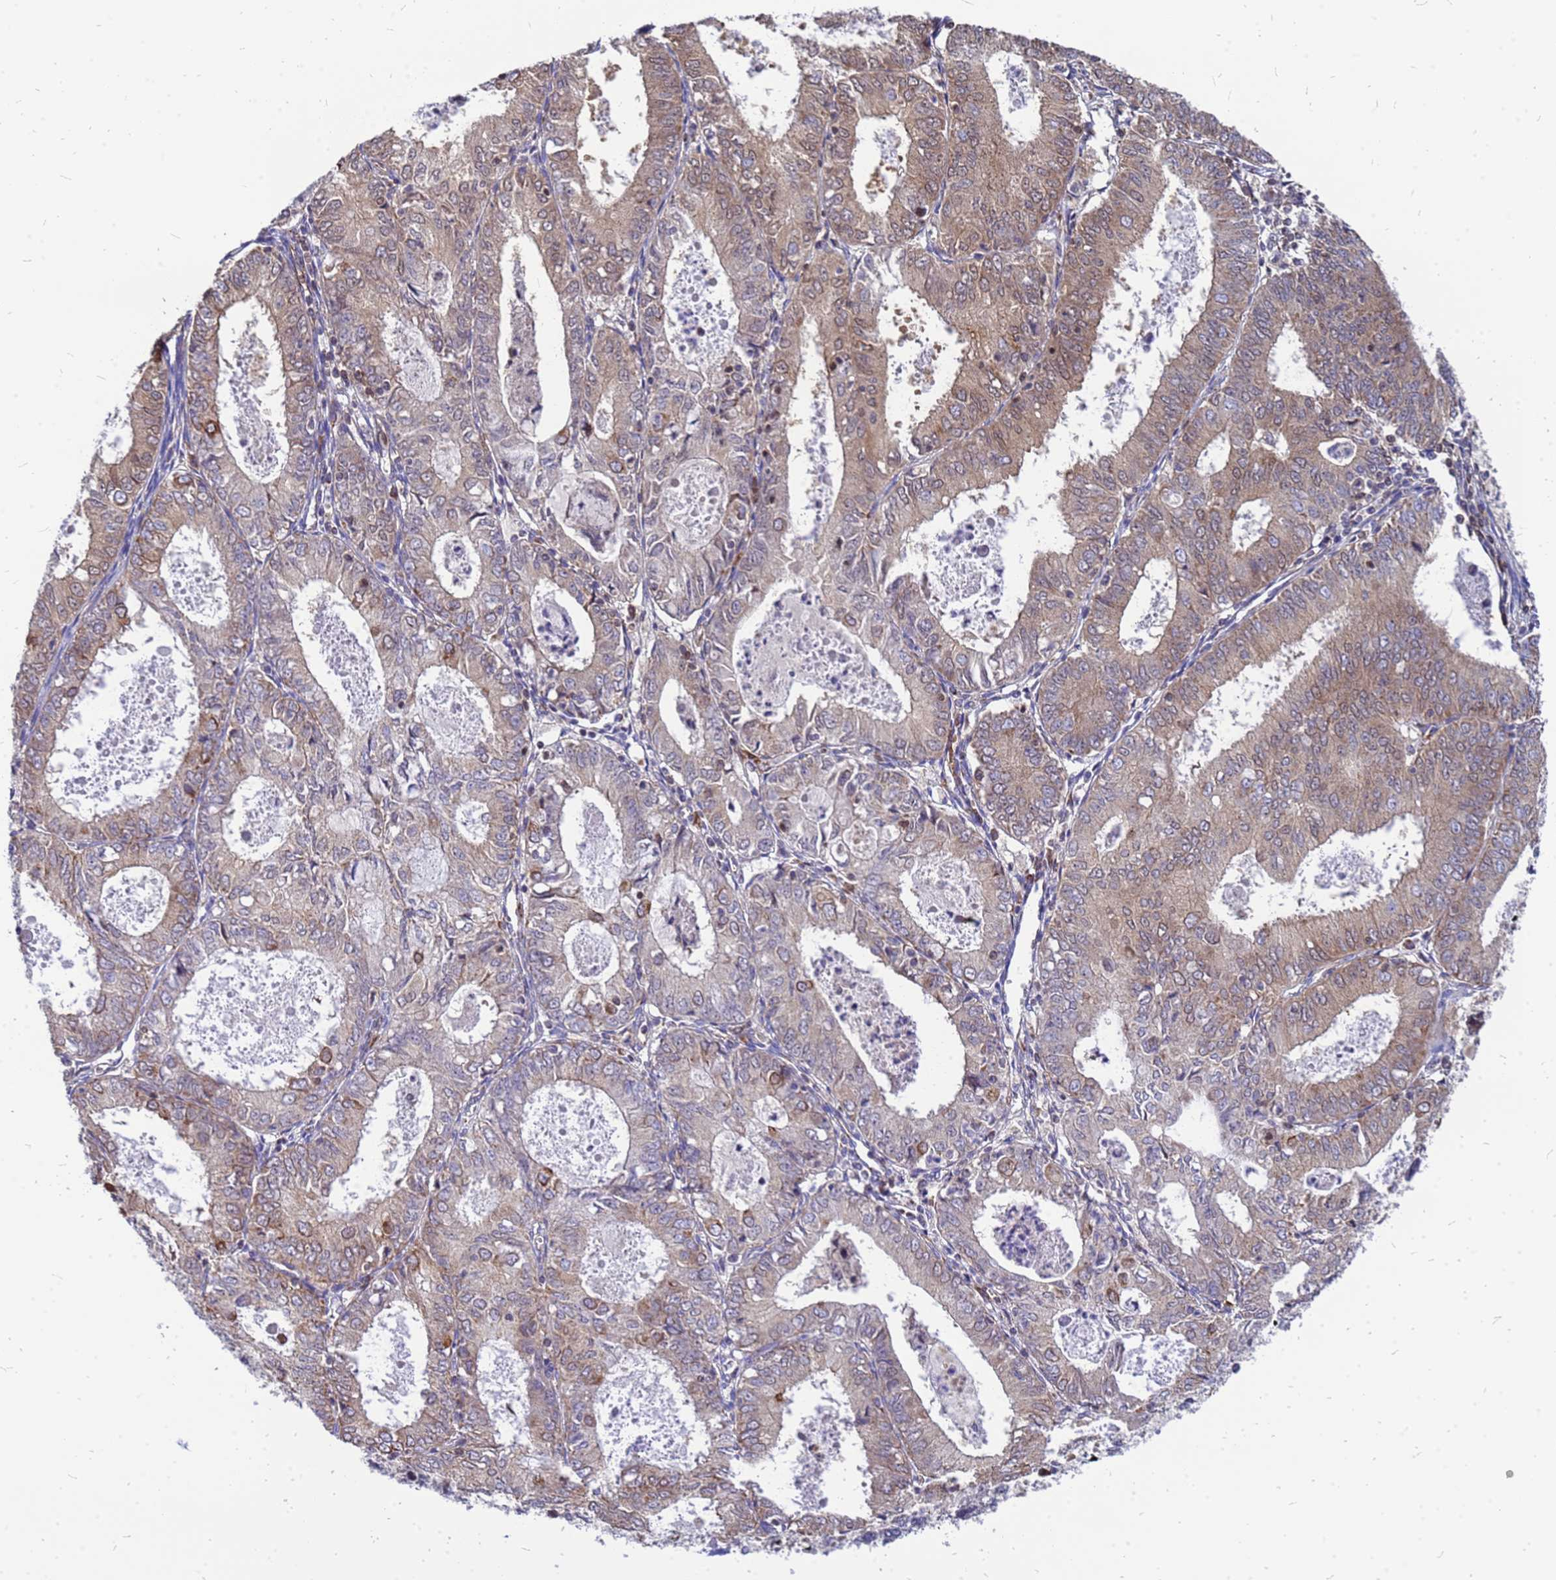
{"staining": {"intensity": "moderate", "quantity": "<25%", "location": "cytoplasmic/membranous"}, "tissue": "endometrial cancer", "cell_type": "Tumor cells", "image_type": "cancer", "snomed": [{"axis": "morphology", "description": "Adenocarcinoma, NOS"}, {"axis": "topography", "description": "Endometrium"}], "caption": "This micrograph shows immunohistochemistry (IHC) staining of endometrial adenocarcinoma, with low moderate cytoplasmic/membranous staining in approximately <25% of tumor cells.", "gene": "CMC4", "patient": {"sex": "female", "age": 57}}